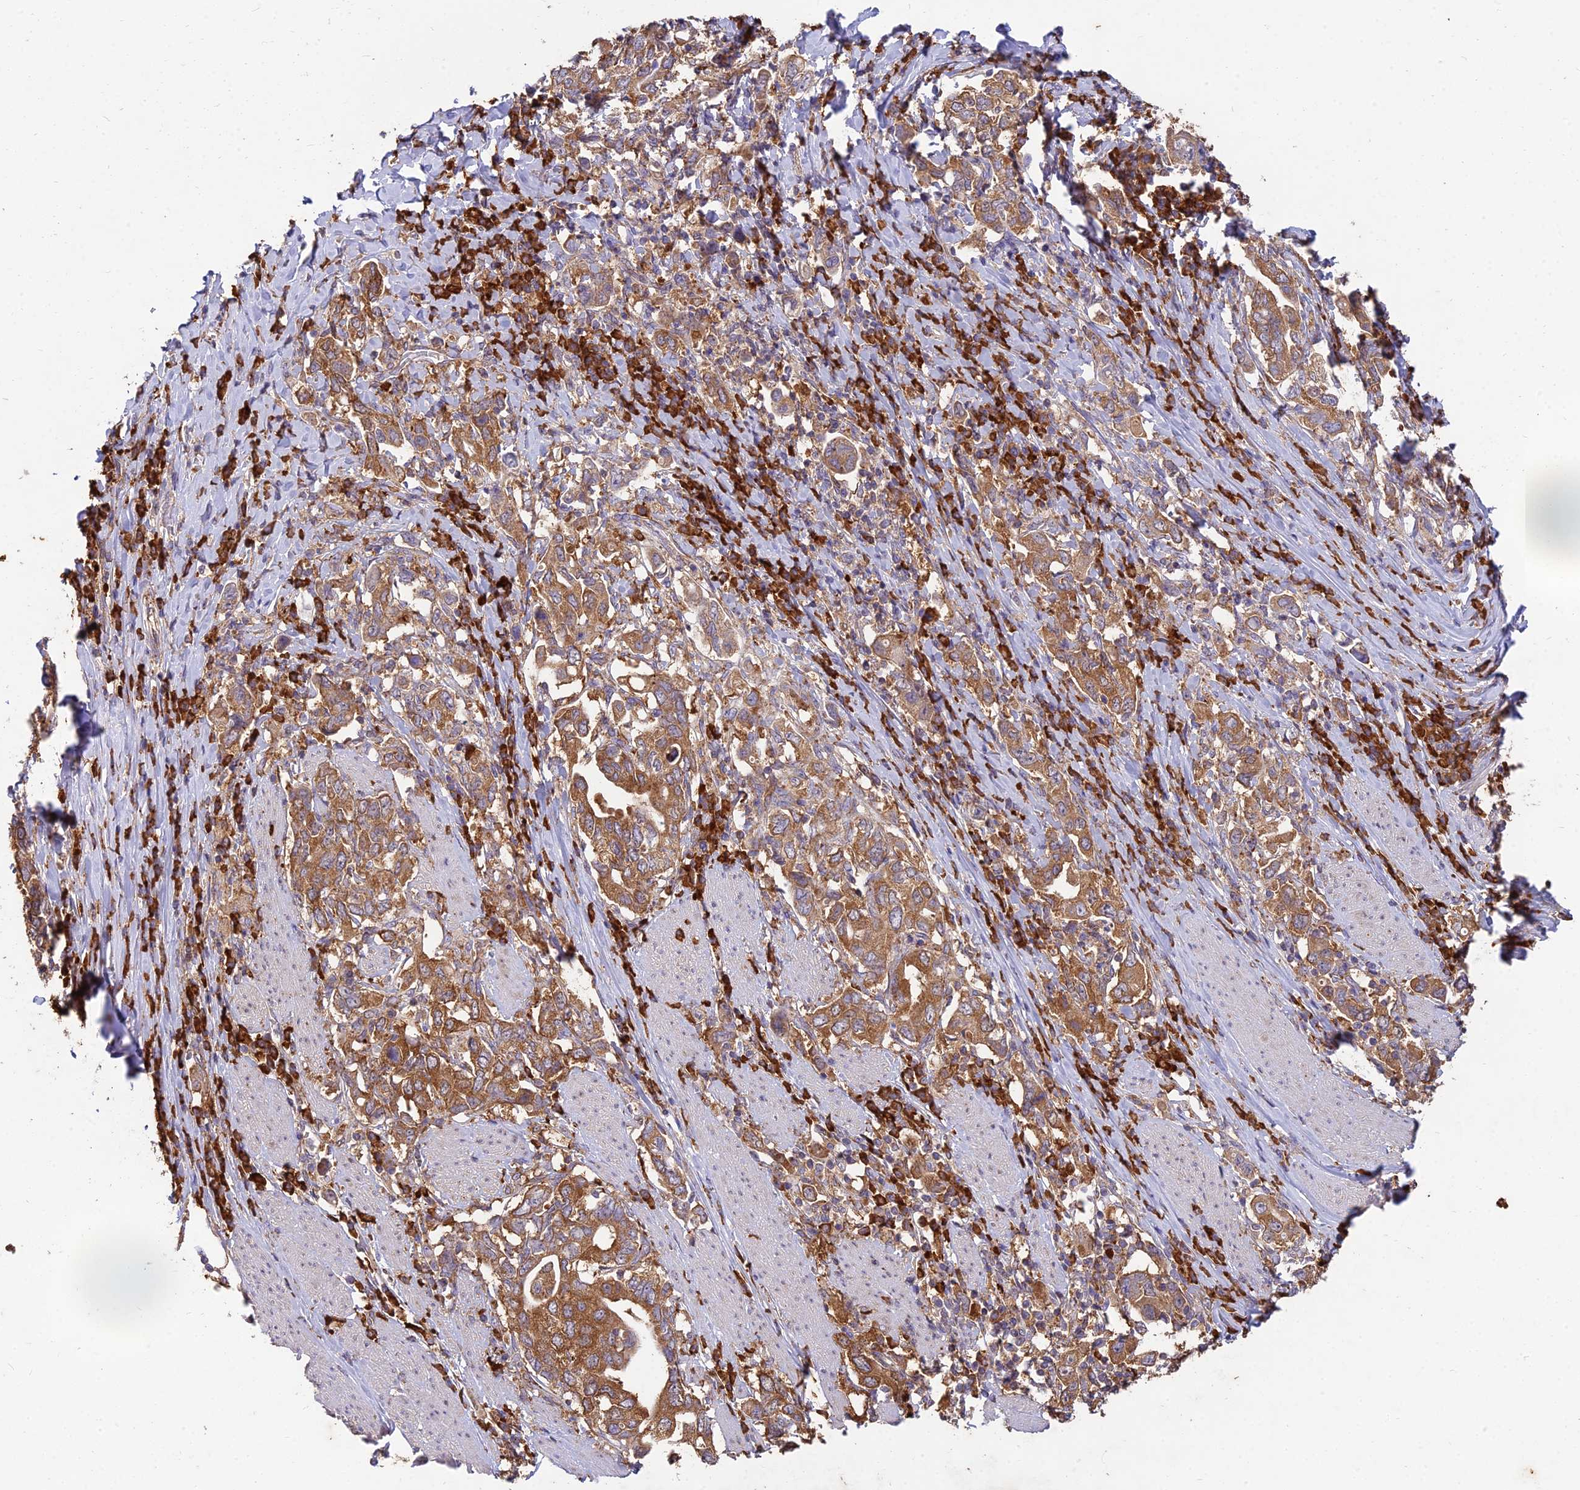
{"staining": {"intensity": "moderate", "quantity": ">75%", "location": "cytoplasmic/membranous"}, "tissue": "stomach cancer", "cell_type": "Tumor cells", "image_type": "cancer", "snomed": [{"axis": "morphology", "description": "Adenocarcinoma, NOS"}, {"axis": "topography", "description": "Stomach, upper"}, {"axis": "topography", "description": "Stomach"}], "caption": "Immunohistochemistry (IHC) (DAB (3,3'-diaminobenzidine)) staining of human adenocarcinoma (stomach) reveals moderate cytoplasmic/membranous protein staining in about >75% of tumor cells.", "gene": "NXNL2", "patient": {"sex": "male", "age": 62}}